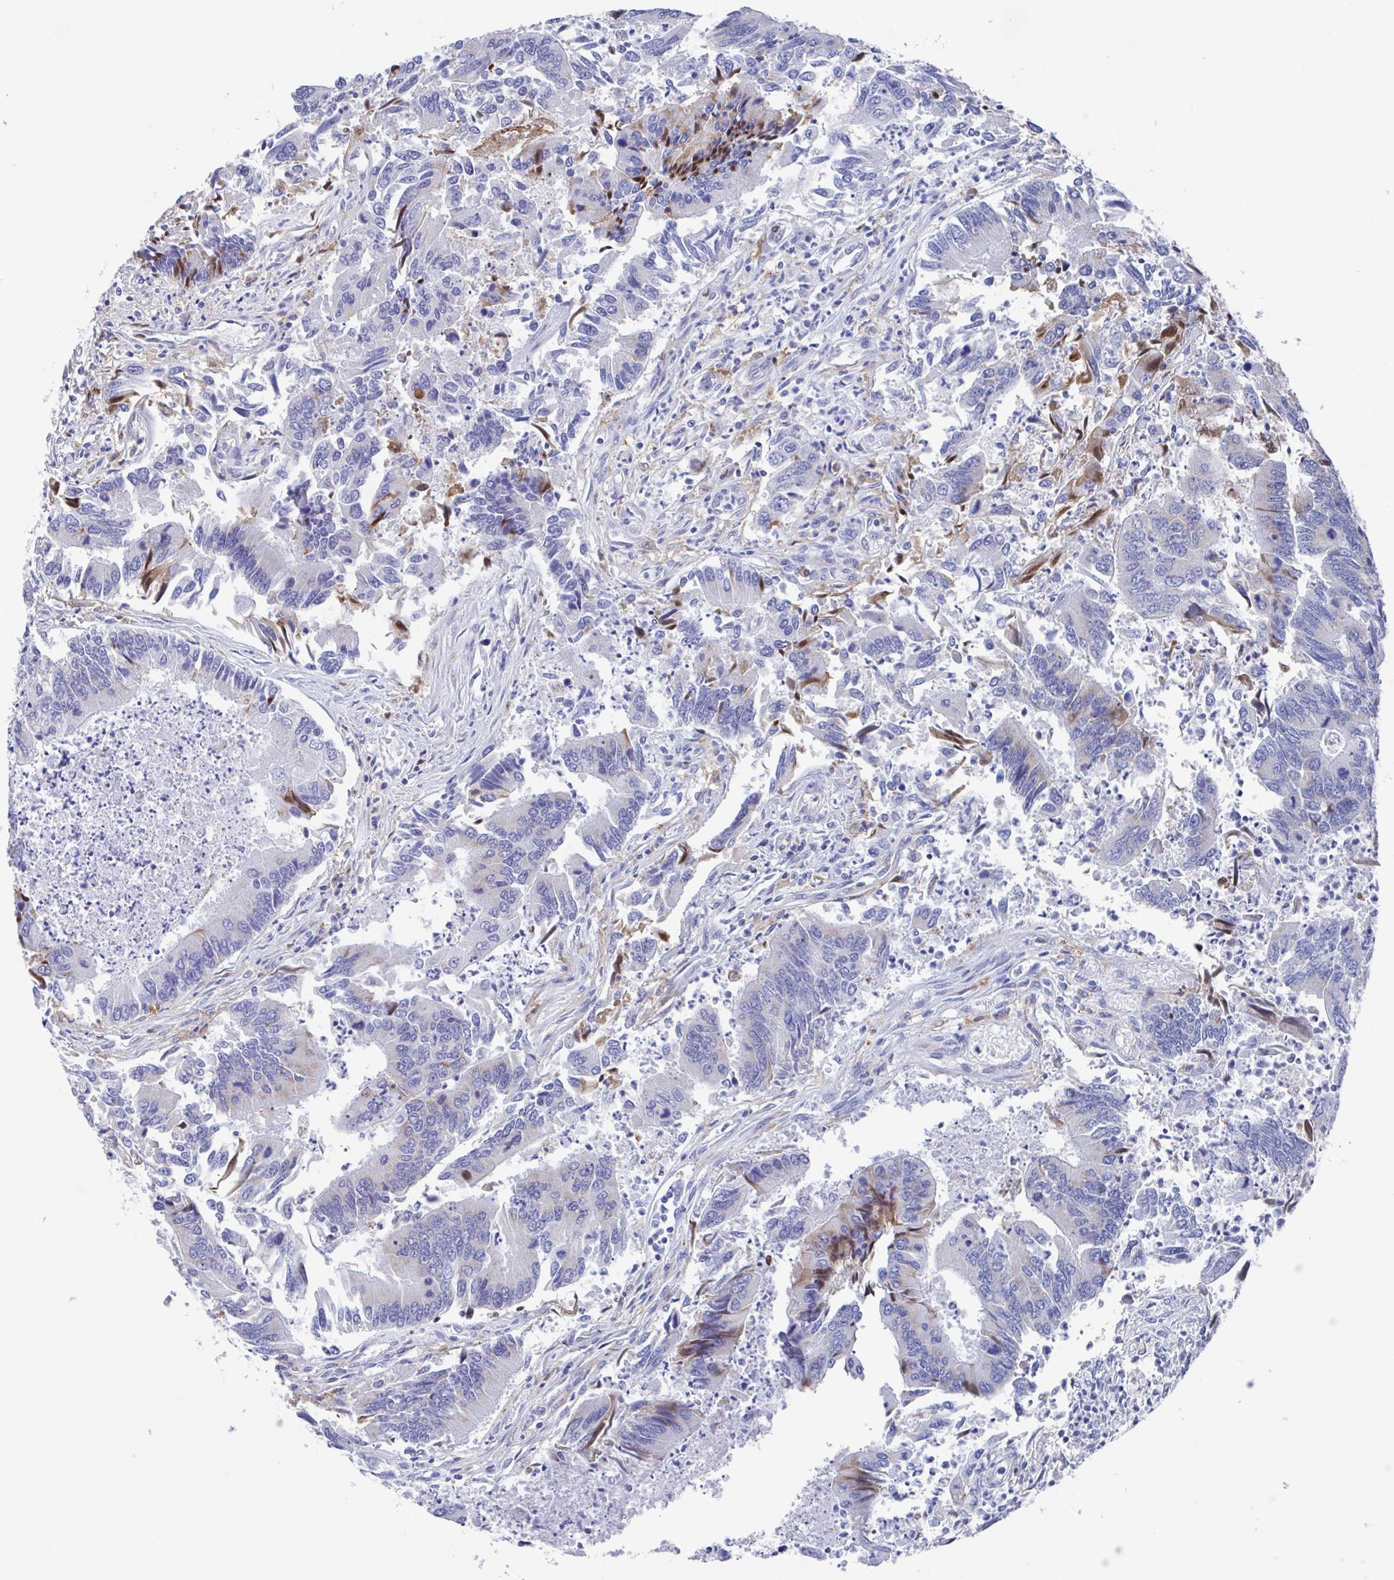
{"staining": {"intensity": "moderate", "quantity": "<25%", "location": "cytoplasmic/membranous,nuclear"}, "tissue": "colorectal cancer", "cell_type": "Tumor cells", "image_type": "cancer", "snomed": [{"axis": "morphology", "description": "Adenocarcinoma, NOS"}, {"axis": "topography", "description": "Colon"}], "caption": "There is low levels of moderate cytoplasmic/membranous and nuclear positivity in tumor cells of adenocarcinoma (colorectal), as demonstrated by immunohistochemical staining (brown color).", "gene": "FCGR3A", "patient": {"sex": "female", "age": 67}}